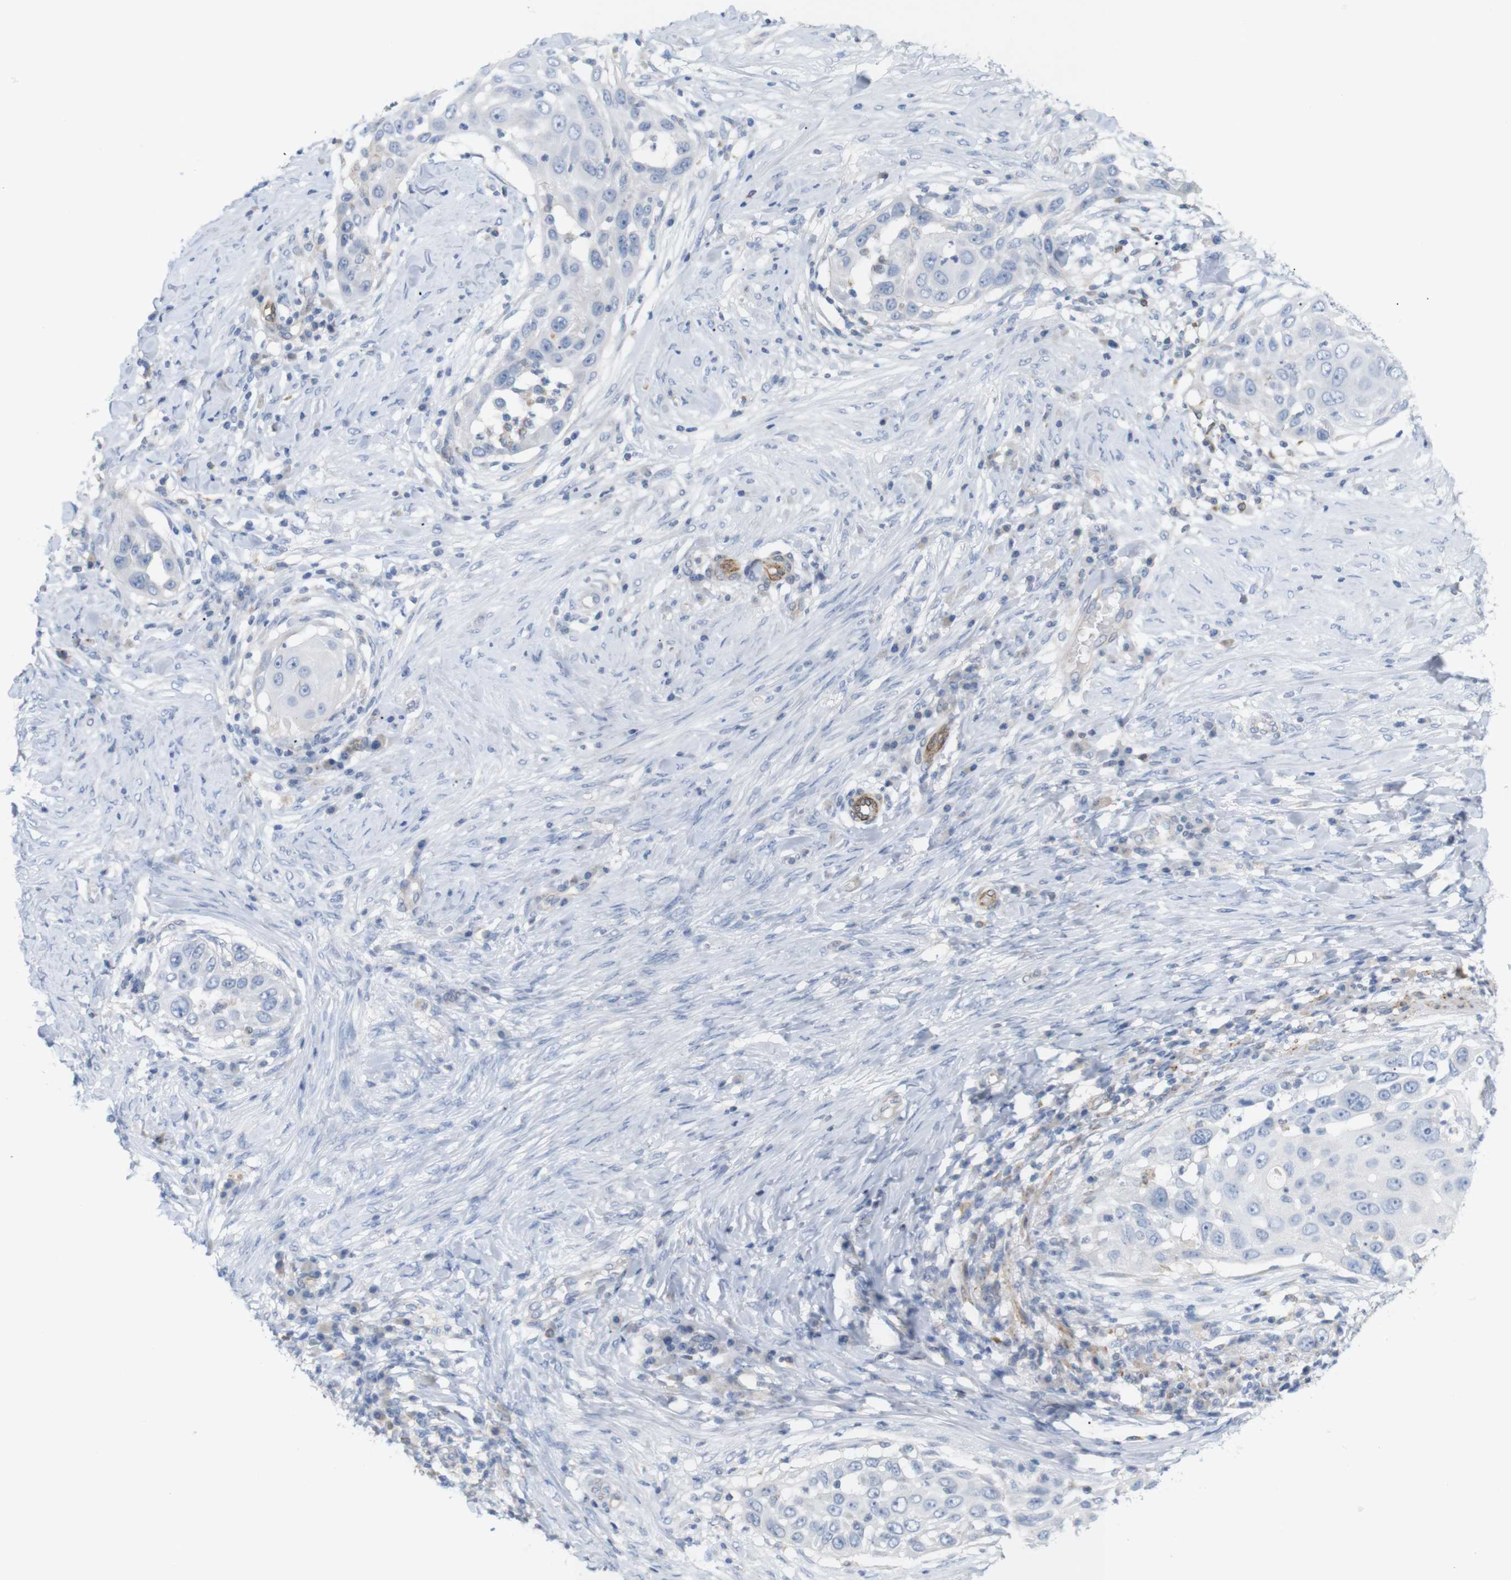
{"staining": {"intensity": "negative", "quantity": "none", "location": "none"}, "tissue": "skin cancer", "cell_type": "Tumor cells", "image_type": "cancer", "snomed": [{"axis": "morphology", "description": "Squamous cell carcinoma, NOS"}, {"axis": "topography", "description": "Skin"}], "caption": "Immunohistochemistry image of skin squamous cell carcinoma stained for a protein (brown), which demonstrates no positivity in tumor cells.", "gene": "ITPR1", "patient": {"sex": "female", "age": 44}}